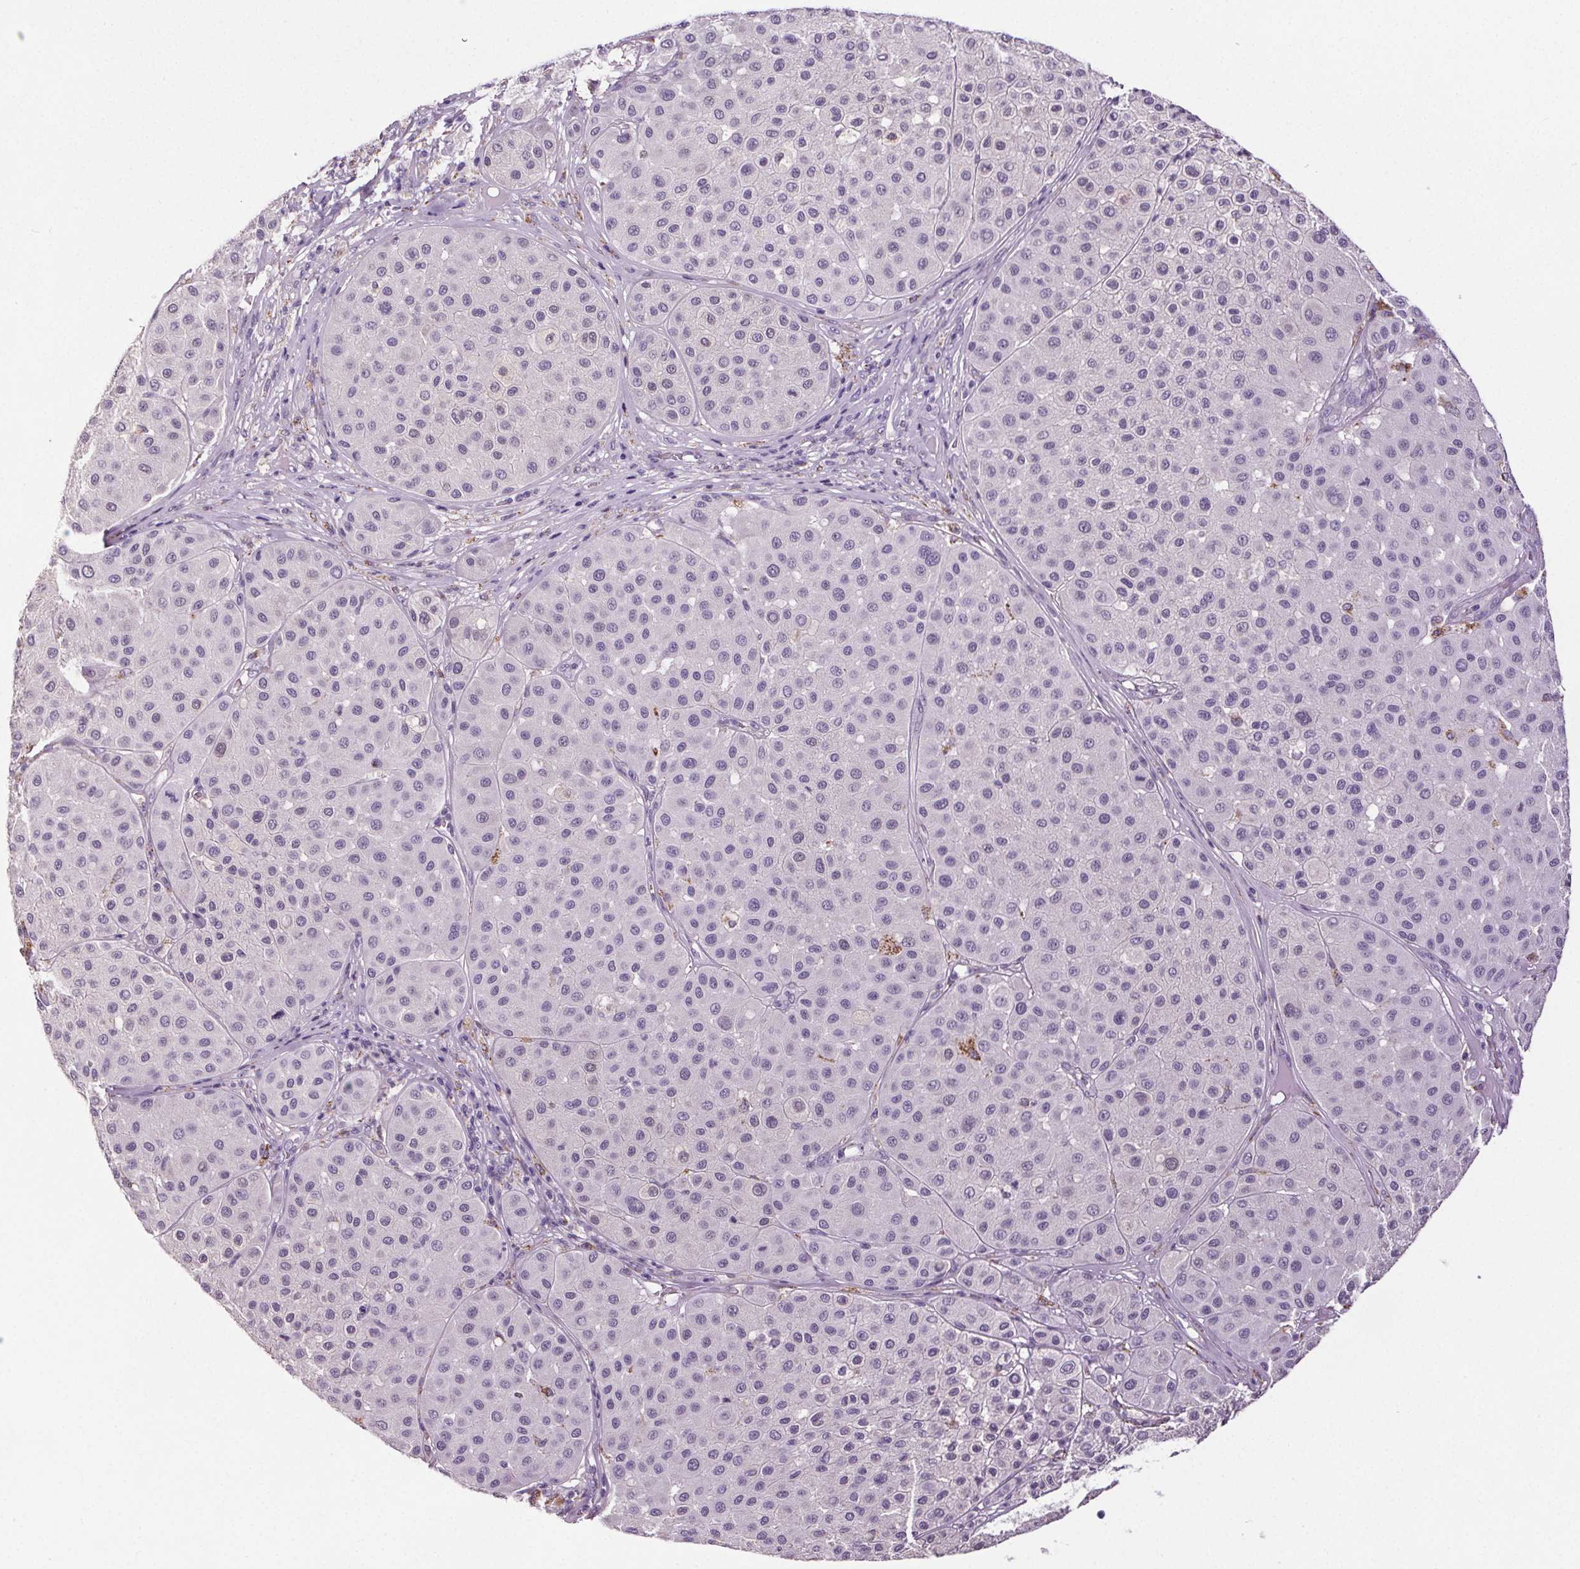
{"staining": {"intensity": "negative", "quantity": "none", "location": "none"}, "tissue": "melanoma", "cell_type": "Tumor cells", "image_type": "cancer", "snomed": [{"axis": "morphology", "description": "Malignant melanoma, Metastatic site"}, {"axis": "topography", "description": "Smooth muscle"}], "caption": "Human melanoma stained for a protein using immunohistochemistry (IHC) exhibits no expression in tumor cells.", "gene": "GPIHBP1", "patient": {"sex": "male", "age": 41}}